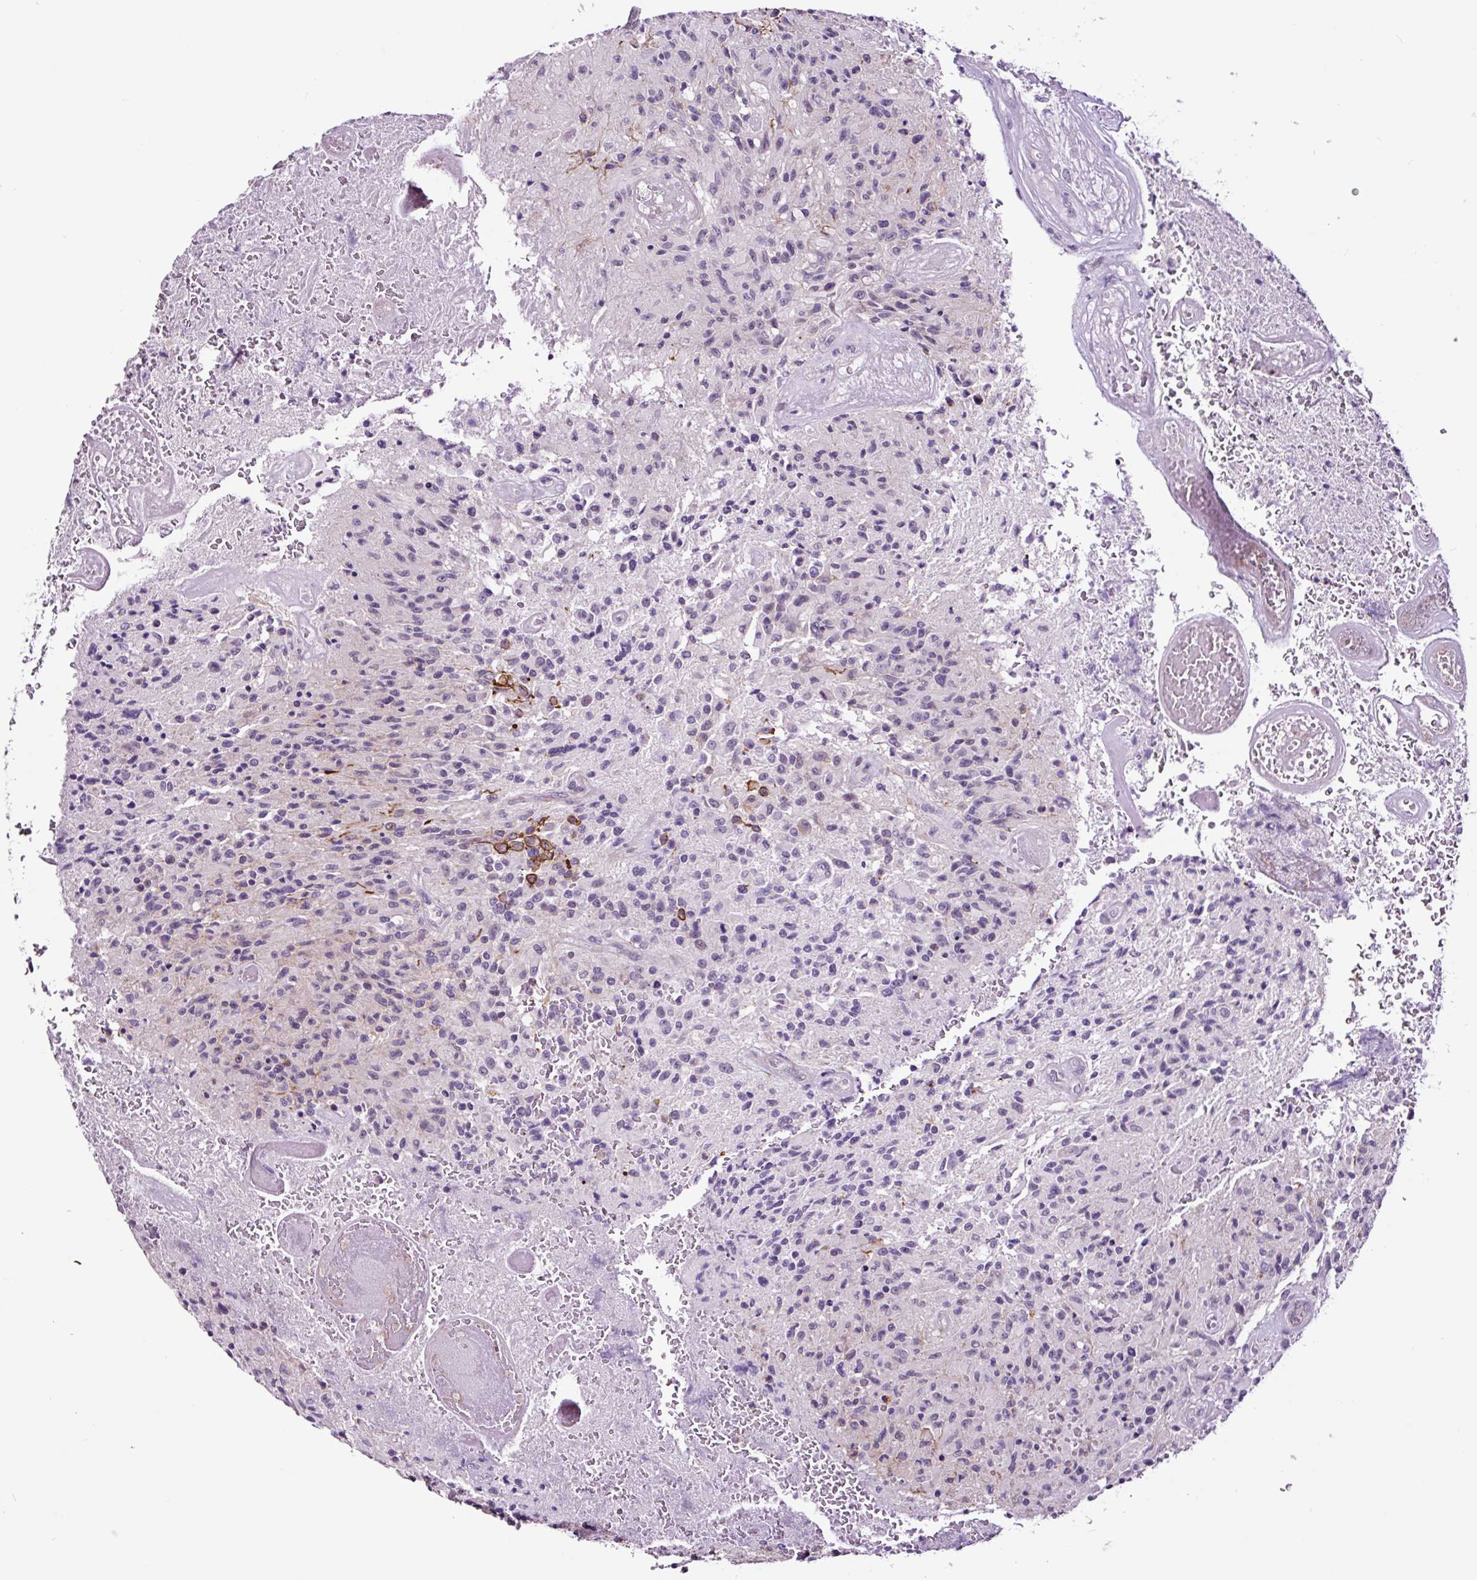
{"staining": {"intensity": "moderate", "quantity": "<25%", "location": "cytoplasmic/membranous"}, "tissue": "glioma", "cell_type": "Tumor cells", "image_type": "cancer", "snomed": [{"axis": "morphology", "description": "Normal tissue, NOS"}, {"axis": "morphology", "description": "Glioma, malignant, High grade"}, {"axis": "topography", "description": "Cerebral cortex"}], "caption": "Protein staining reveals moderate cytoplasmic/membranous positivity in about <25% of tumor cells in glioma.", "gene": "TAFA3", "patient": {"sex": "male", "age": 56}}